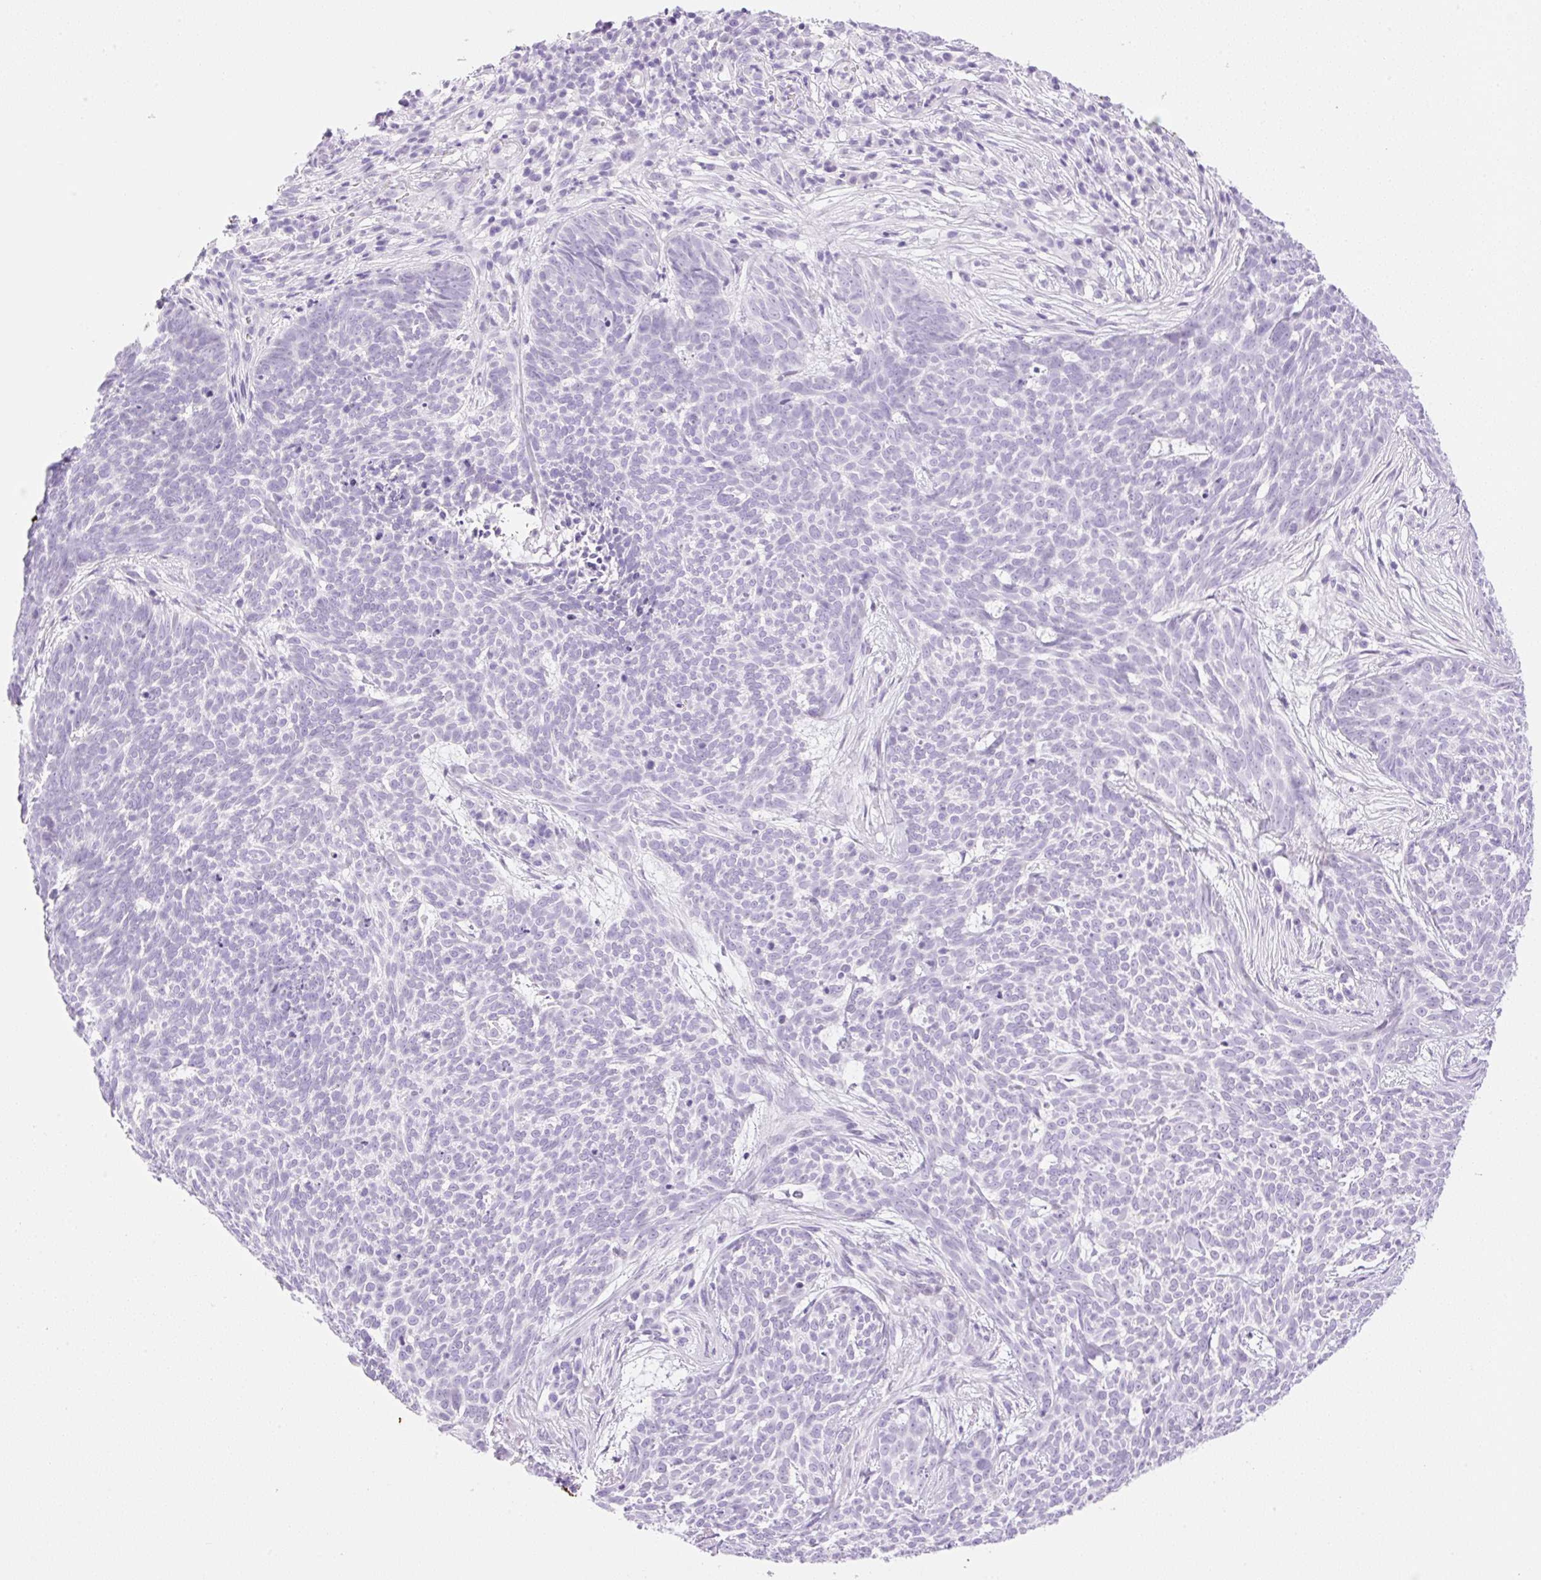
{"staining": {"intensity": "negative", "quantity": "none", "location": "none"}, "tissue": "skin cancer", "cell_type": "Tumor cells", "image_type": "cancer", "snomed": [{"axis": "morphology", "description": "Basal cell carcinoma"}, {"axis": "topography", "description": "Skin"}], "caption": "IHC micrograph of skin cancer stained for a protein (brown), which displays no expression in tumor cells.", "gene": "SPRR4", "patient": {"sex": "female", "age": 93}}